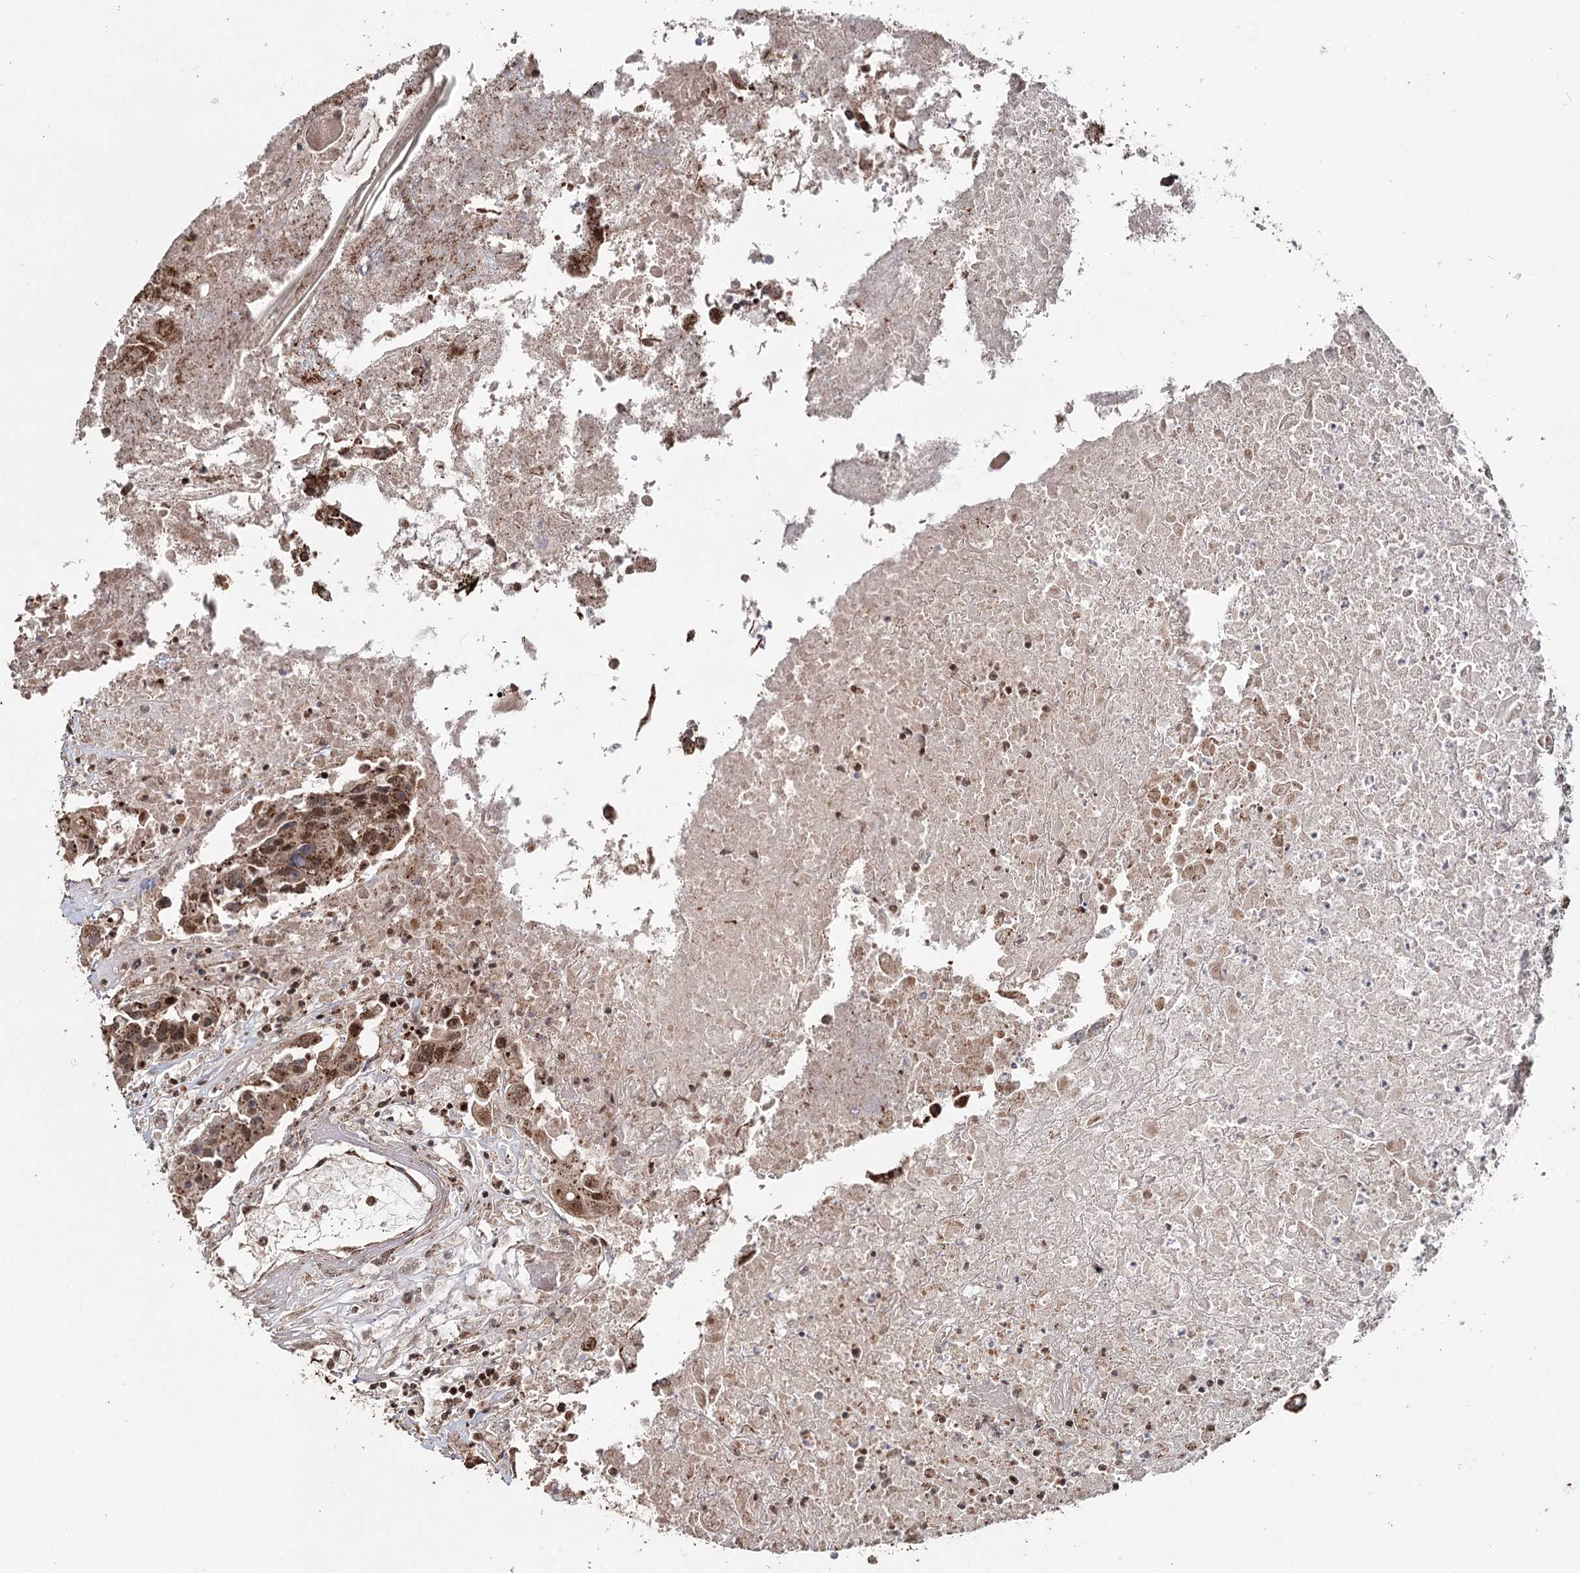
{"staining": {"intensity": "moderate", "quantity": ">75%", "location": "cytoplasmic/membranous,nuclear"}, "tissue": "colorectal cancer", "cell_type": "Tumor cells", "image_type": "cancer", "snomed": [{"axis": "morphology", "description": "Adenocarcinoma, NOS"}, {"axis": "topography", "description": "Colon"}], "caption": "Immunohistochemistry (IHC) histopathology image of neoplastic tissue: human colorectal adenocarcinoma stained using IHC reveals medium levels of moderate protein expression localized specifically in the cytoplasmic/membranous and nuclear of tumor cells, appearing as a cytoplasmic/membranous and nuclear brown color.", "gene": "PDHX", "patient": {"sex": "male", "age": 77}}